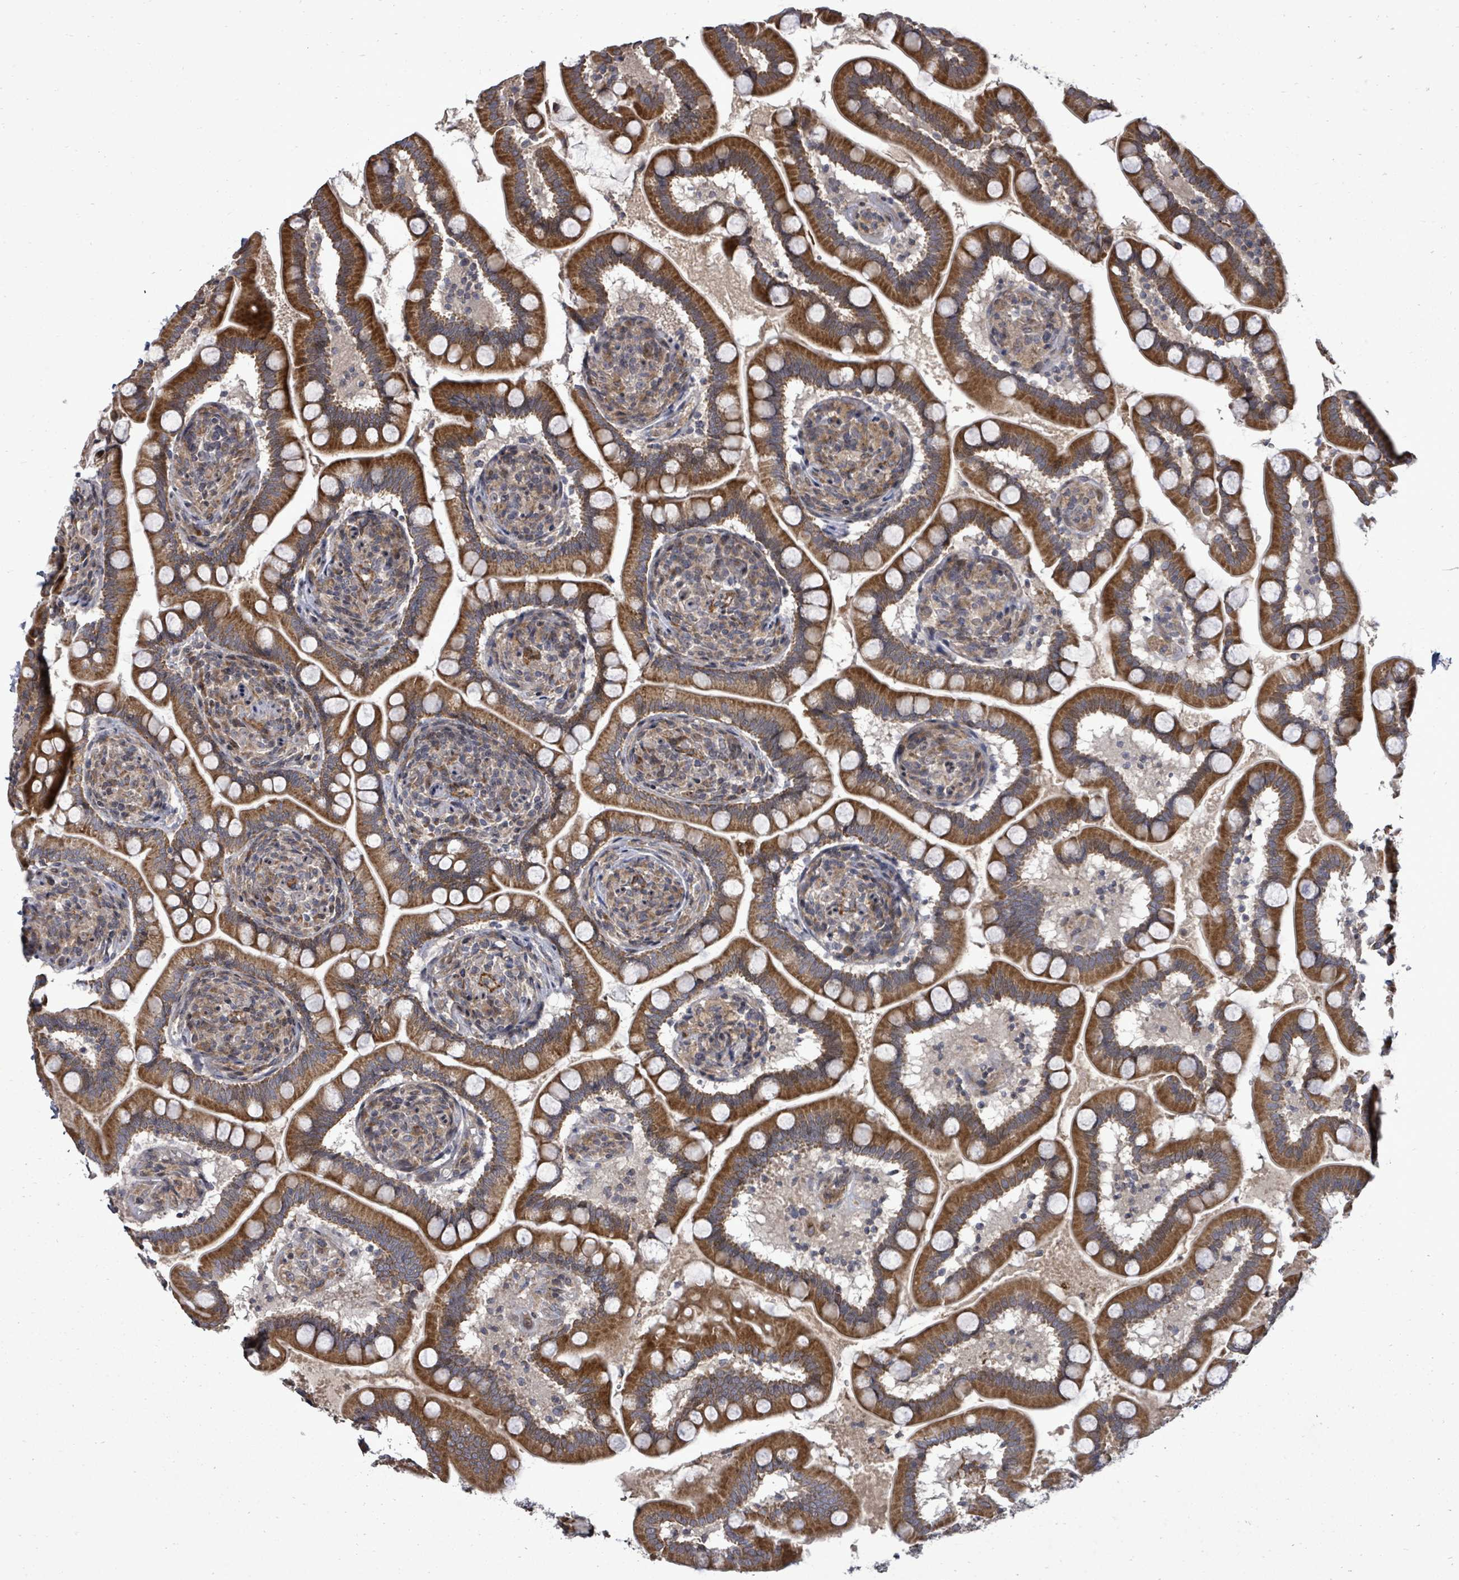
{"staining": {"intensity": "strong", "quantity": ">75%", "location": "cytoplasmic/membranous"}, "tissue": "small intestine", "cell_type": "Glandular cells", "image_type": "normal", "snomed": [{"axis": "morphology", "description": "Normal tissue, NOS"}, {"axis": "topography", "description": "Small intestine"}], "caption": "Immunohistochemistry of benign human small intestine reveals high levels of strong cytoplasmic/membranous staining in about >75% of glandular cells.", "gene": "KRTAP27", "patient": {"sex": "female", "age": 64}}